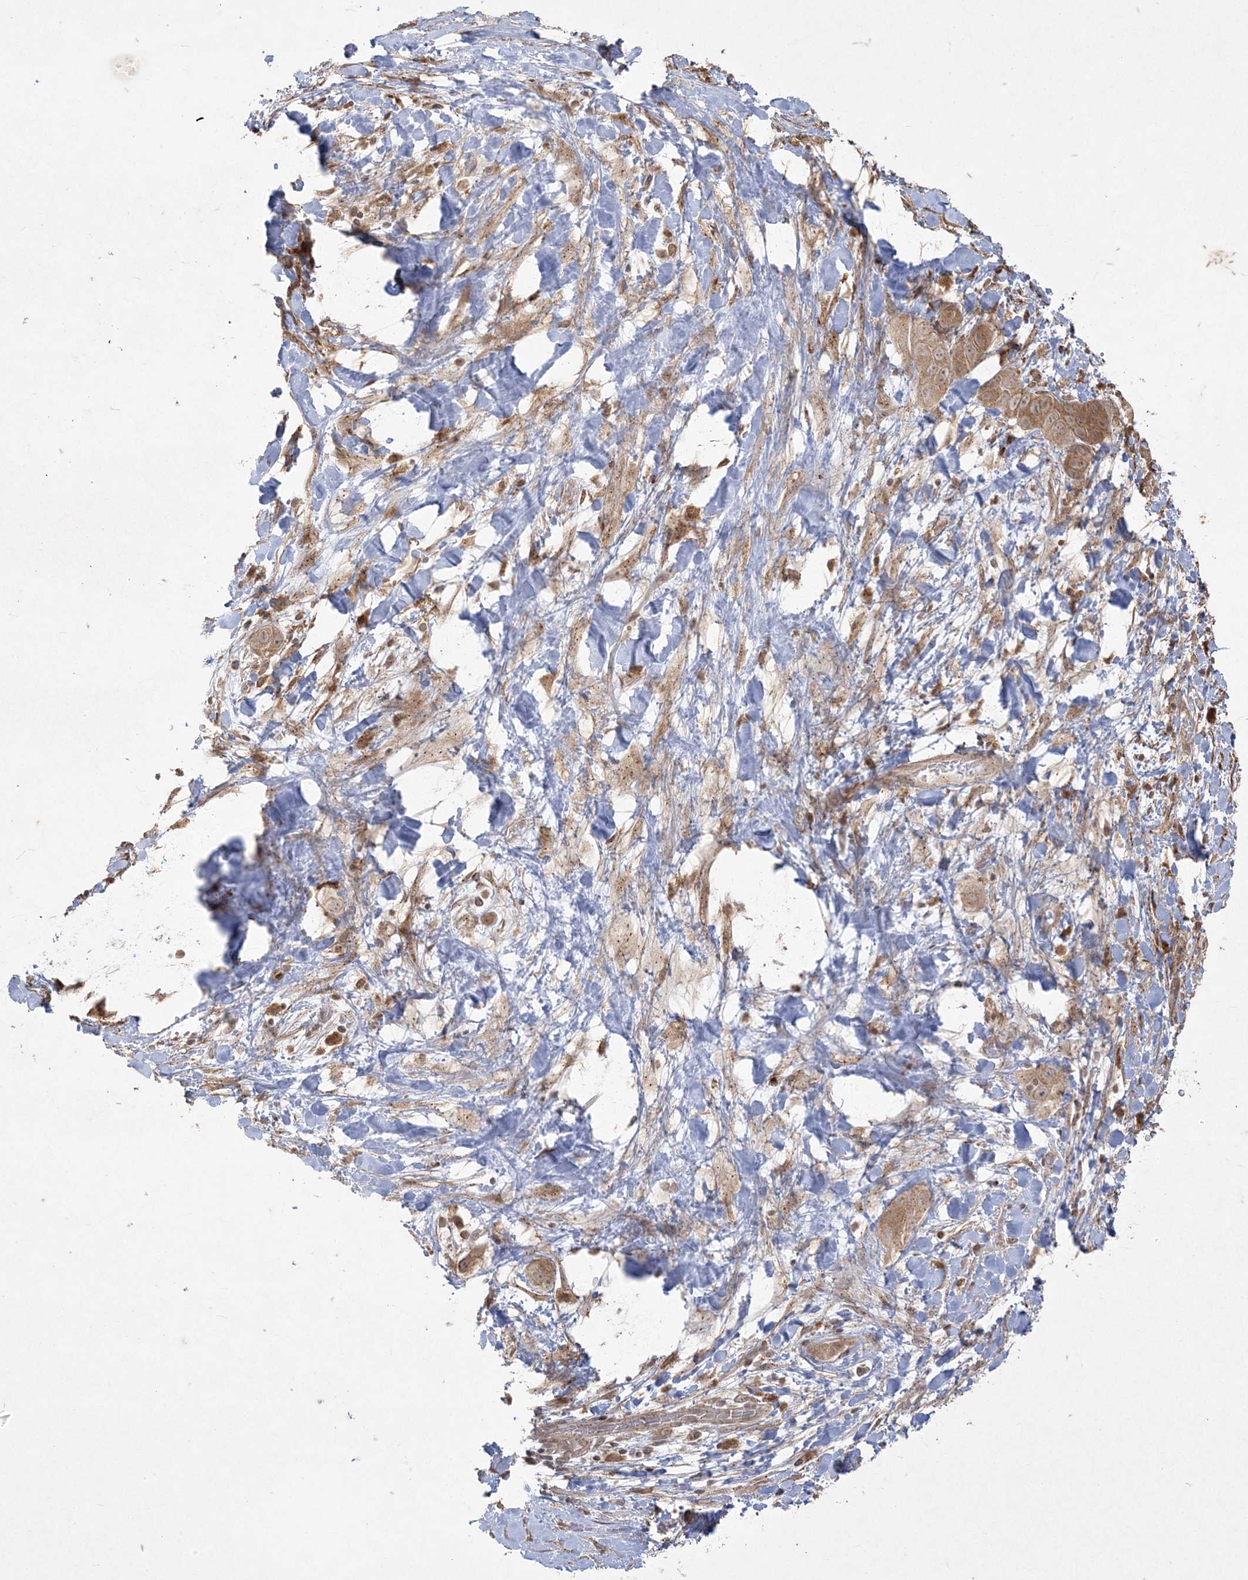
{"staining": {"intensity": "moderate", "quantity": ">75%", "location": "cytoplasmic/membranous"}, "tissue": "liver cancer", "cell_type": "Tumor cells", "image_type": "cancer", "snomed": [{"axis": "morphology", "description": "Cholangiocarcinoma"}, {"axis": "topography", "description": "Liver"}], "caption": "A medium amount of moderate cytoplasmic/membranous positivity is seen in about >75% of tumor cells in cholangiocarcinoma (liver) tissue. The staining was performed using DAB to visualize the protein expression in brown, while the nuclei were stained in blue with hematoxylin (Magnification: 20x).", "gene": "RRAS", "patient": {"sex": "female", "age": 52}}